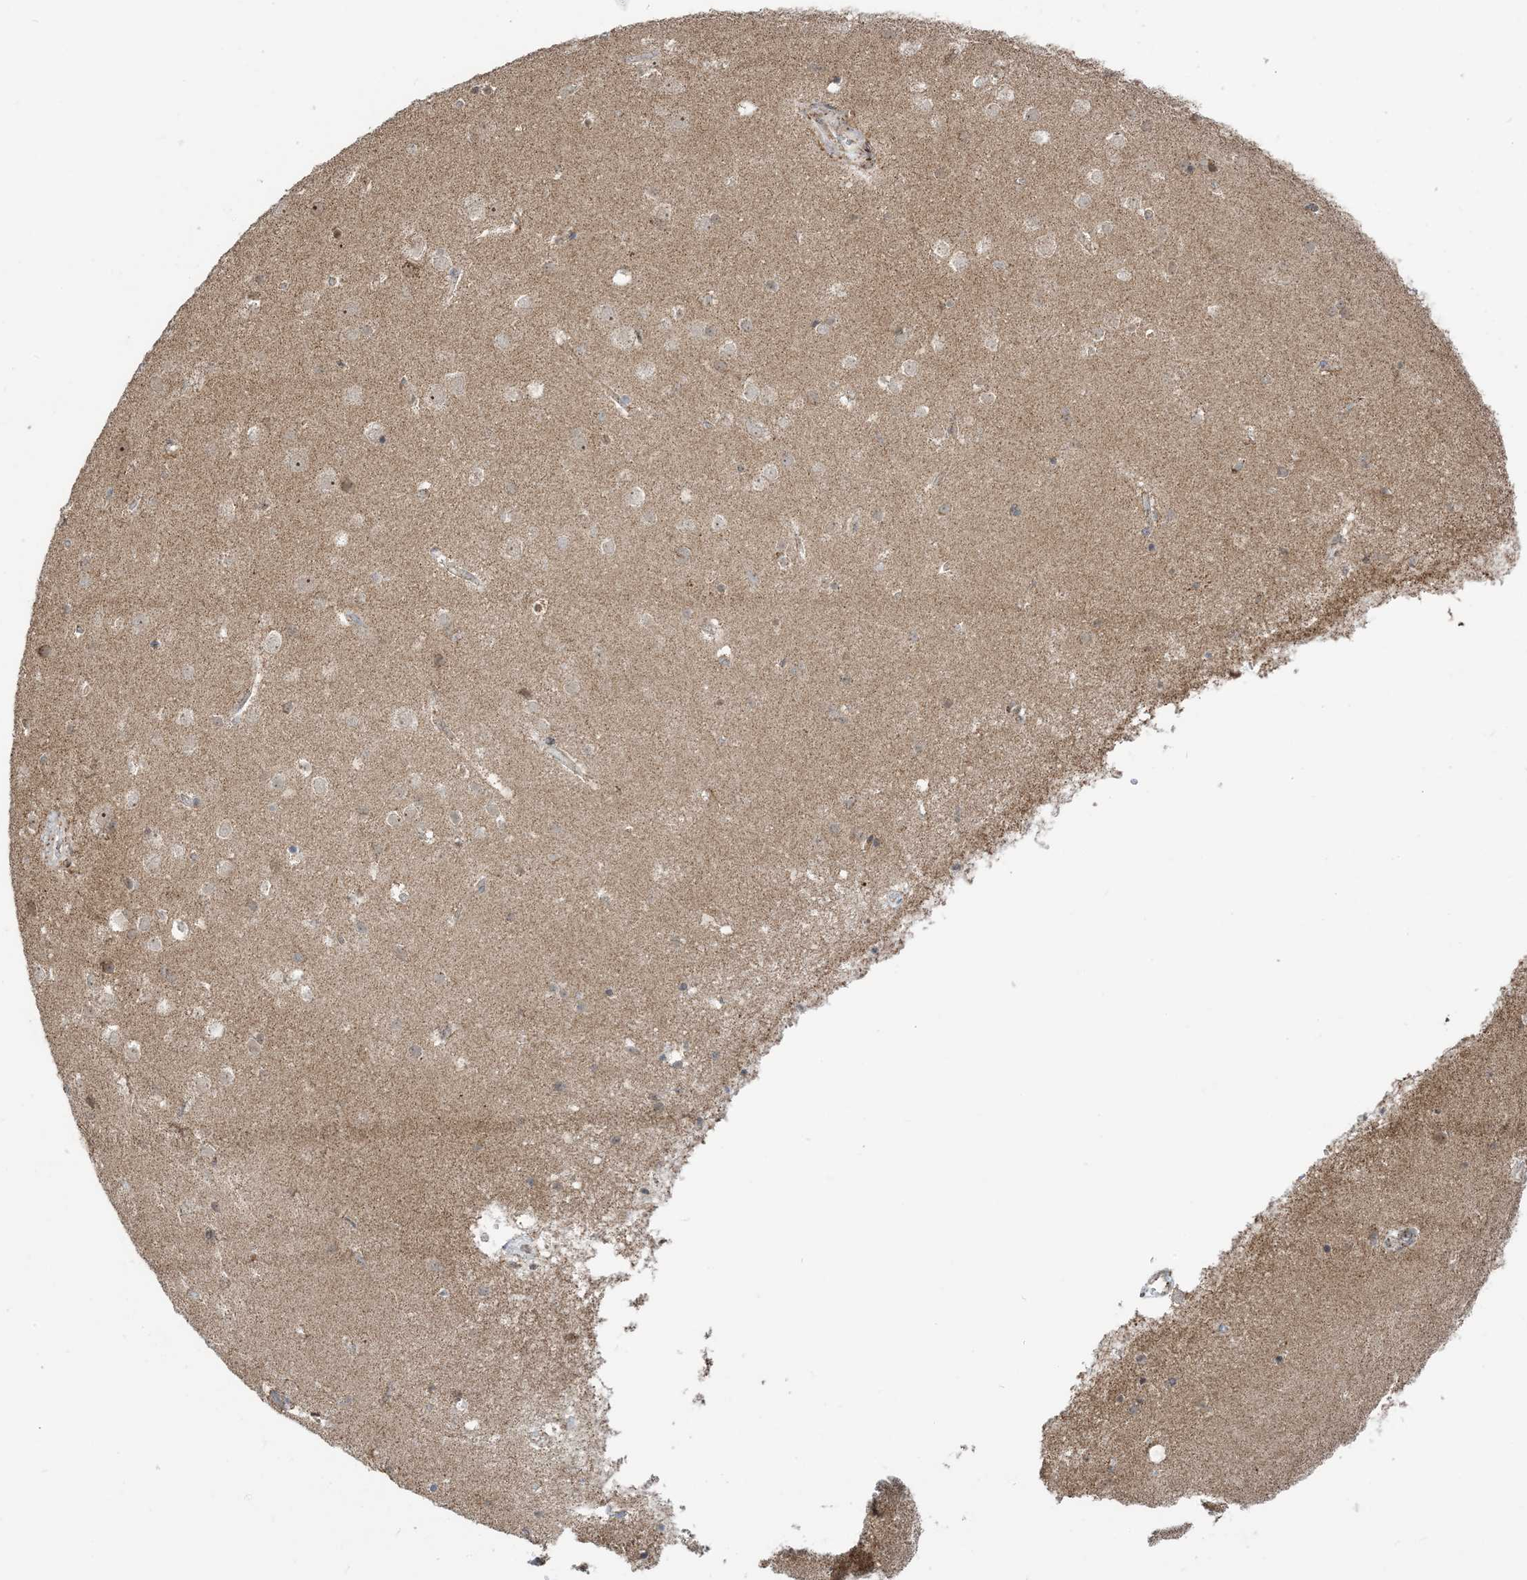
{"staining": {"intensity": "weak", "quantity": ">75%", "location": "cytoplasmic/membranous"}, "tissue": "cerebral cortex", "cell_type": "Endothelial cells", "image_type": "normal", "snomed": [{"axis": "morphology", "description": "Normal tissue, NOS"}, {"axis": "topography", "description": "Cerebral cortex"}], "caption": "Weak cytoplasmic/membranous expression is seen in about >75% of endothelial cells in unremarkable cerebral cortex.", "gene": "MAPKBP1", "patient": {"sex": "male", "age": 54}}